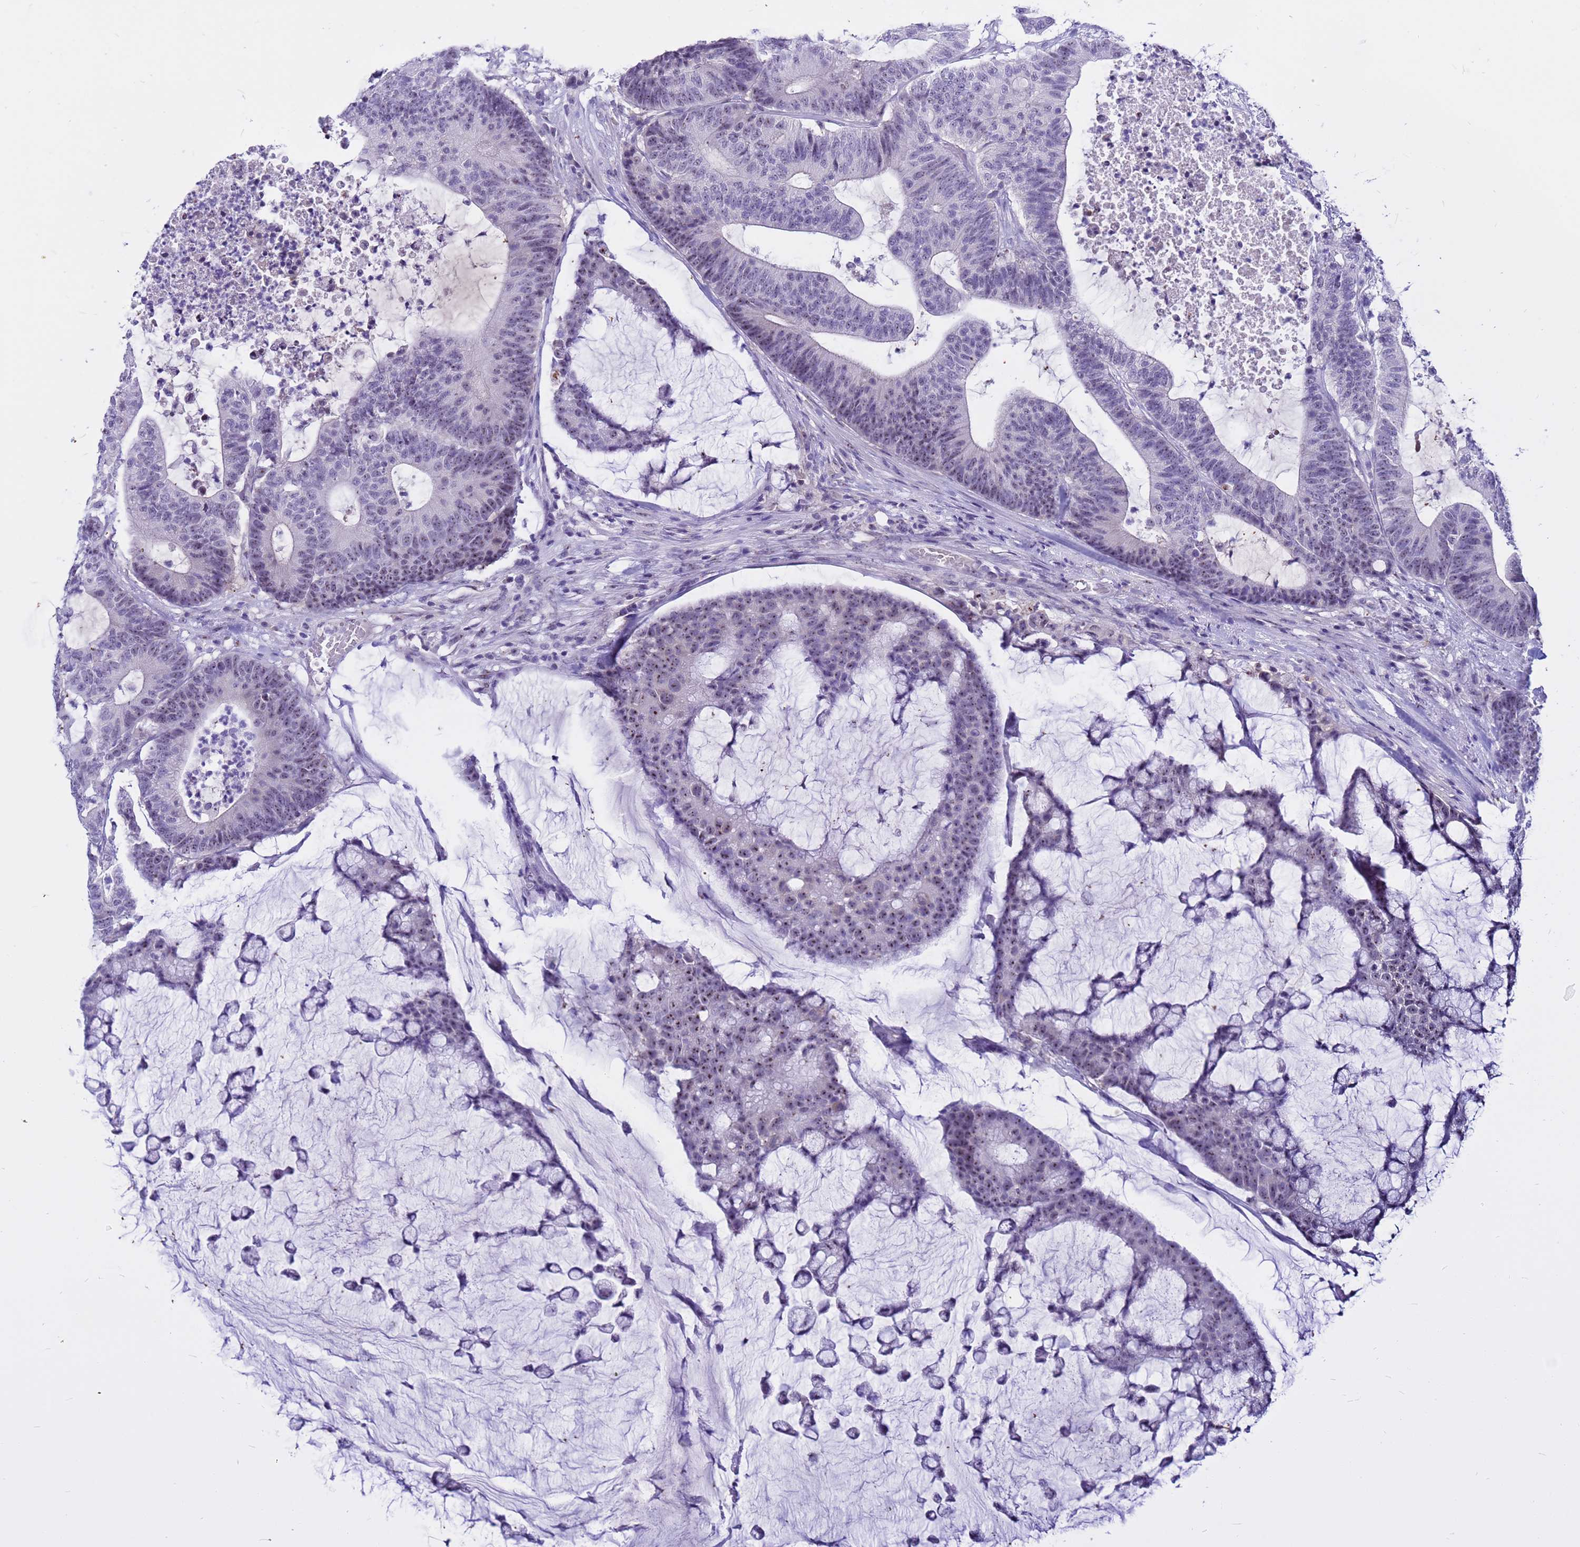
{"staining": {"intensity": "weak", "quantity": "25%-75%", "location": "nuclear"}, "tissue": "colorectal cancer", "cell_type": "Tumor cells", "image_type": "cancer", "snomed": [{"axis": "morphology", "description": "Adenocarcinoma, NOS"}, {"axis": "topography", "description": "Colon"}], "caption": "The micrograph exhibits immunohistochemical staining of colorectal cancer (adenocarcinoma). There is weak nuclear positivity is identified in about 25%-75% of tumor cells.", "gene": "DMRTC2", "patient": {"sex": "female", "age": 84}}